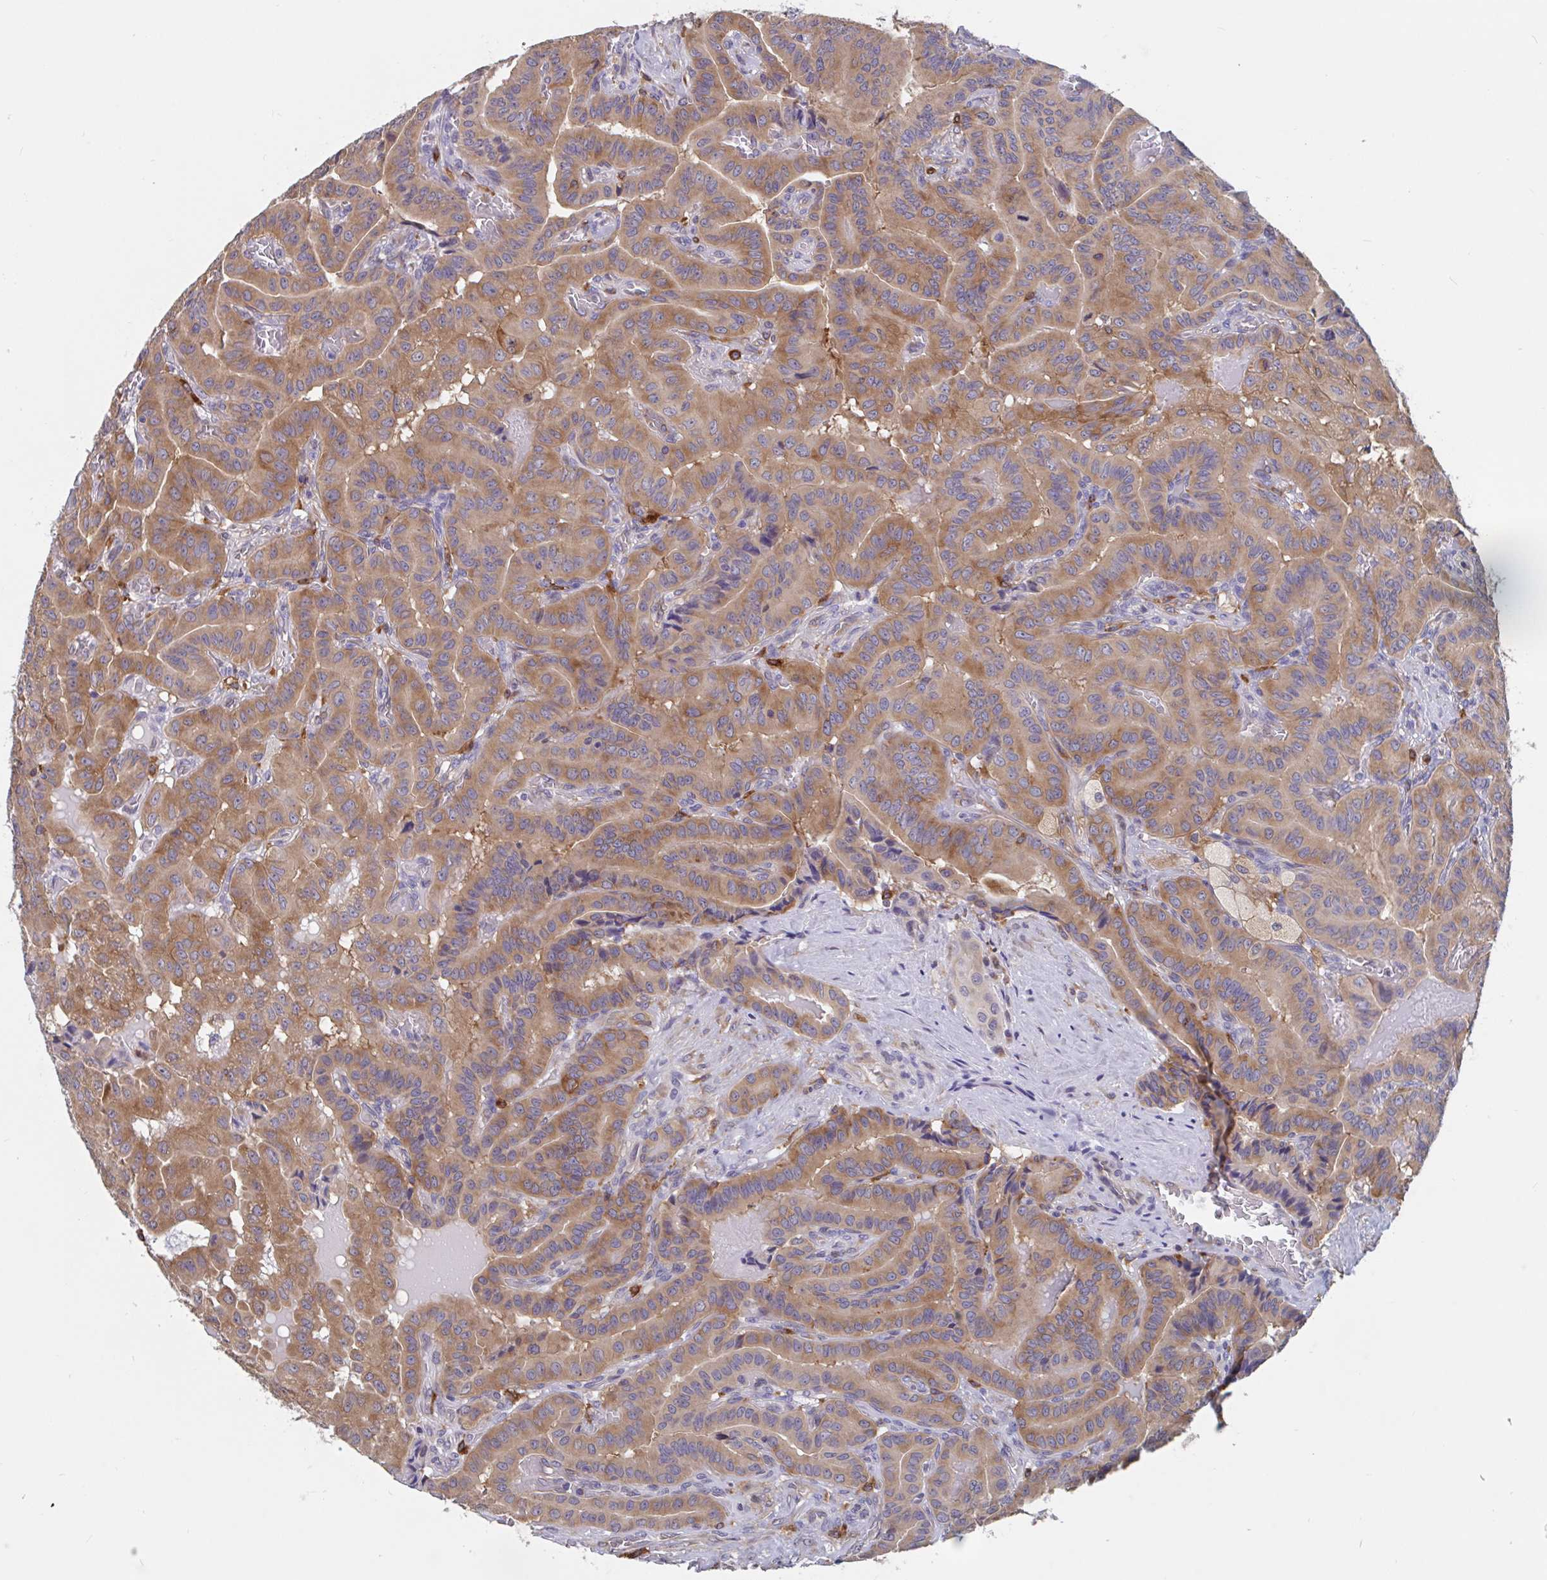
{"staining": {"intensity": "moderate", "quantity": ">75%", "location": "cytoplasmic/membranous"}, "tissue": "thyroid cancer", "cell_type": "Tumor cells", "image_type": "cancer", "snomed": [{"axis": "morphology", "description": "Papillary adenocarcinoma, NOS"}, {"axis": "morphology", "description": "Papillary adenoma metastatic"}, {"axis": "topography", "description": "Thyroid gland"}], "caption": "Tumor cells exhibit medium levels of moderate cytoplasmic/membranous expression in approximately >75% of cells in thyroid cancer (papillary adenocarcinoma).", "gene": "SNX8", "patient": {"sex": "male", "age": 87}}